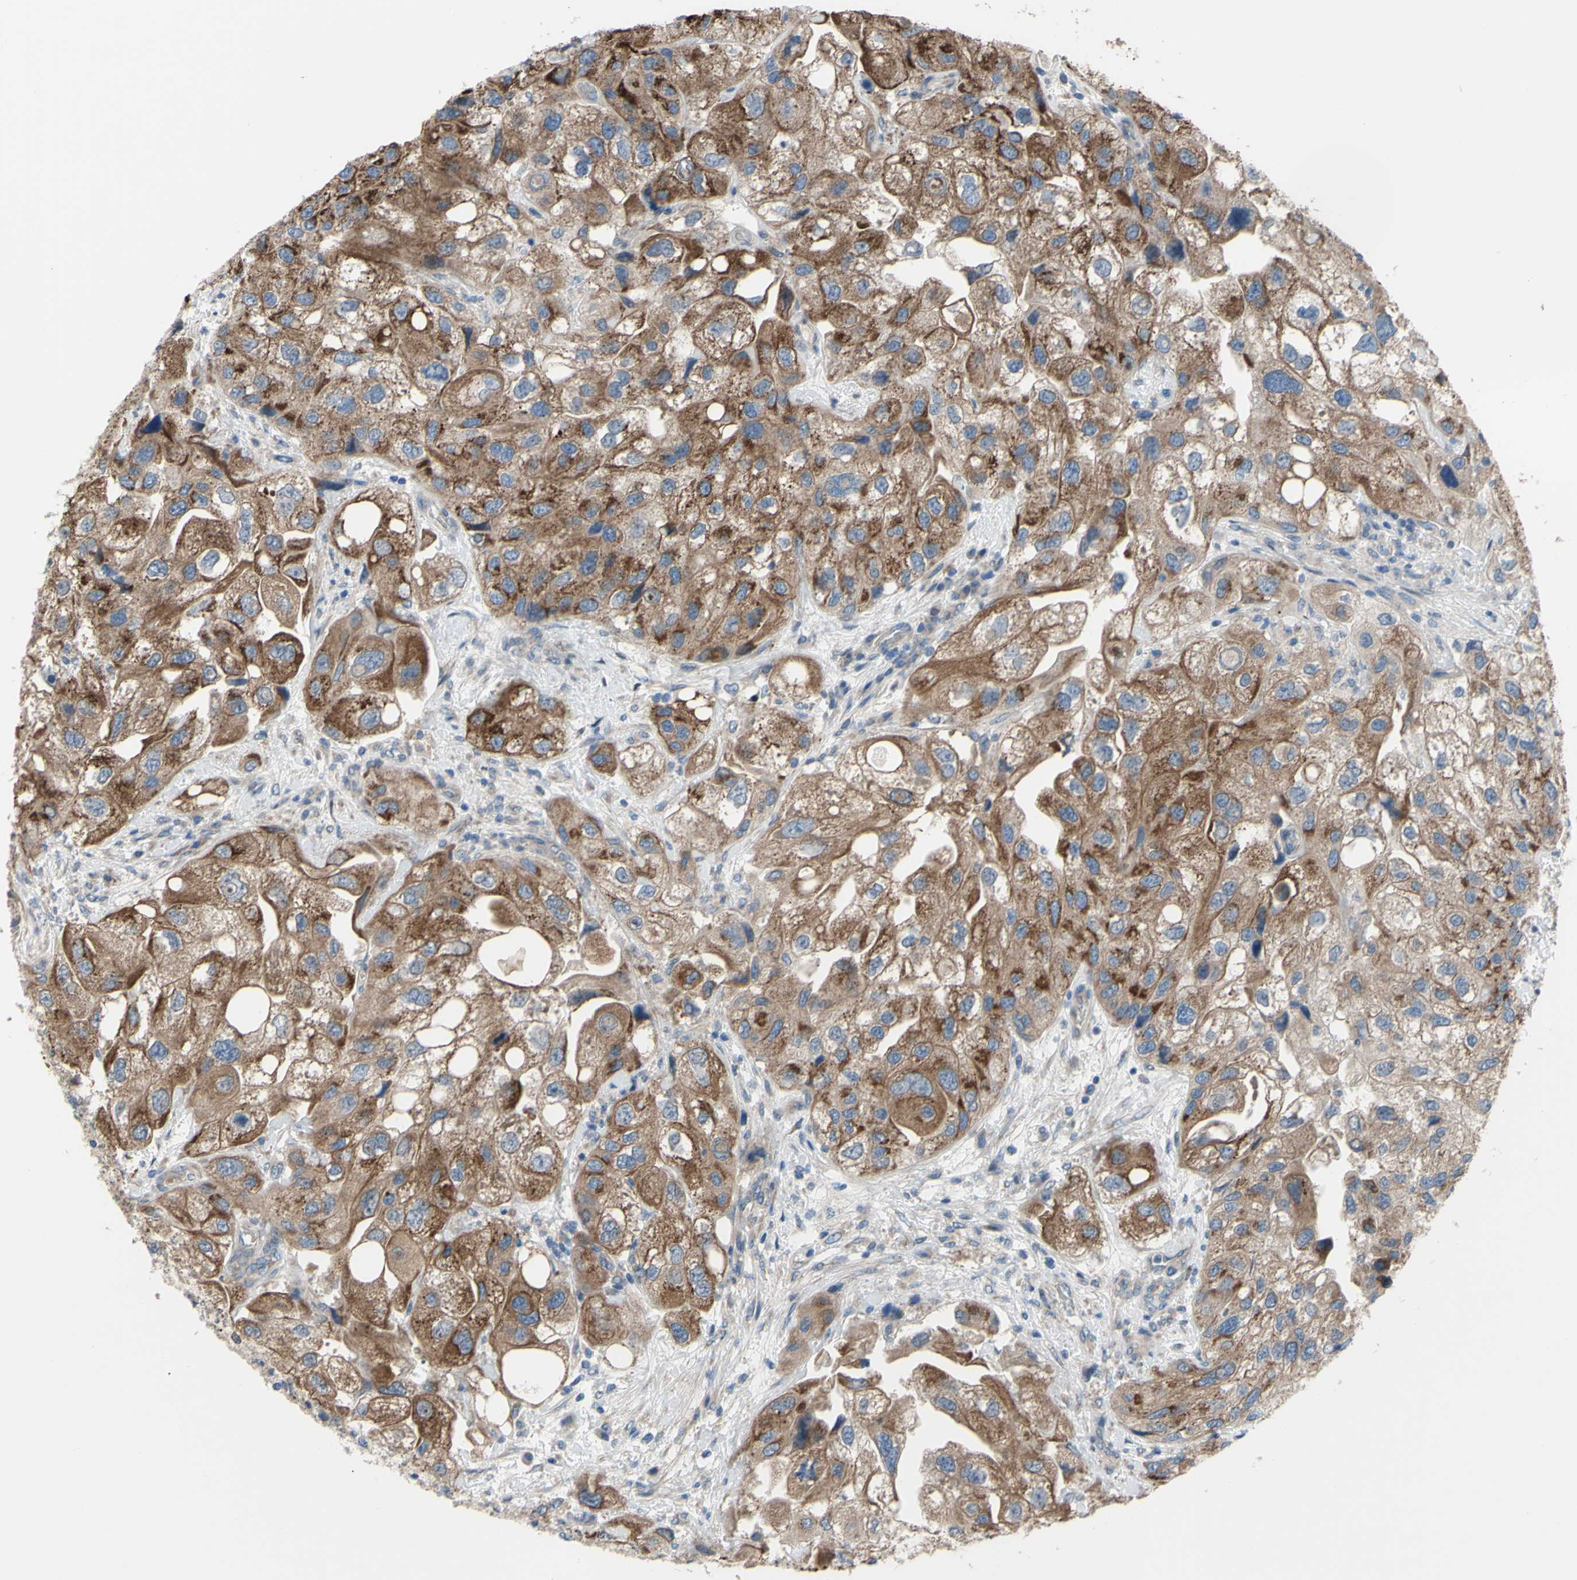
{"staining": {"intensity": "strong", "quantity": ">75%", "location": "cytoplasmic/membranous"}, "tissue": "urothelial cancer", "cell_type": "Tumor cells", "image_type": "cancer", "snomed": [{"axis": "morphology", "description": "Urothelial carcinoma, High grade"}, {"axis": "topography", "description": "Urinary bladder"}], "caption": "Immunohistochemistry (IHC) of high-grade urothelial carcinoma reveals high levels of strong cytoplasmic/membranous expression in about >75% of tumor cells.", "gene": "GRAMD2B", "patient": {"sex": "female", "age": 64}}